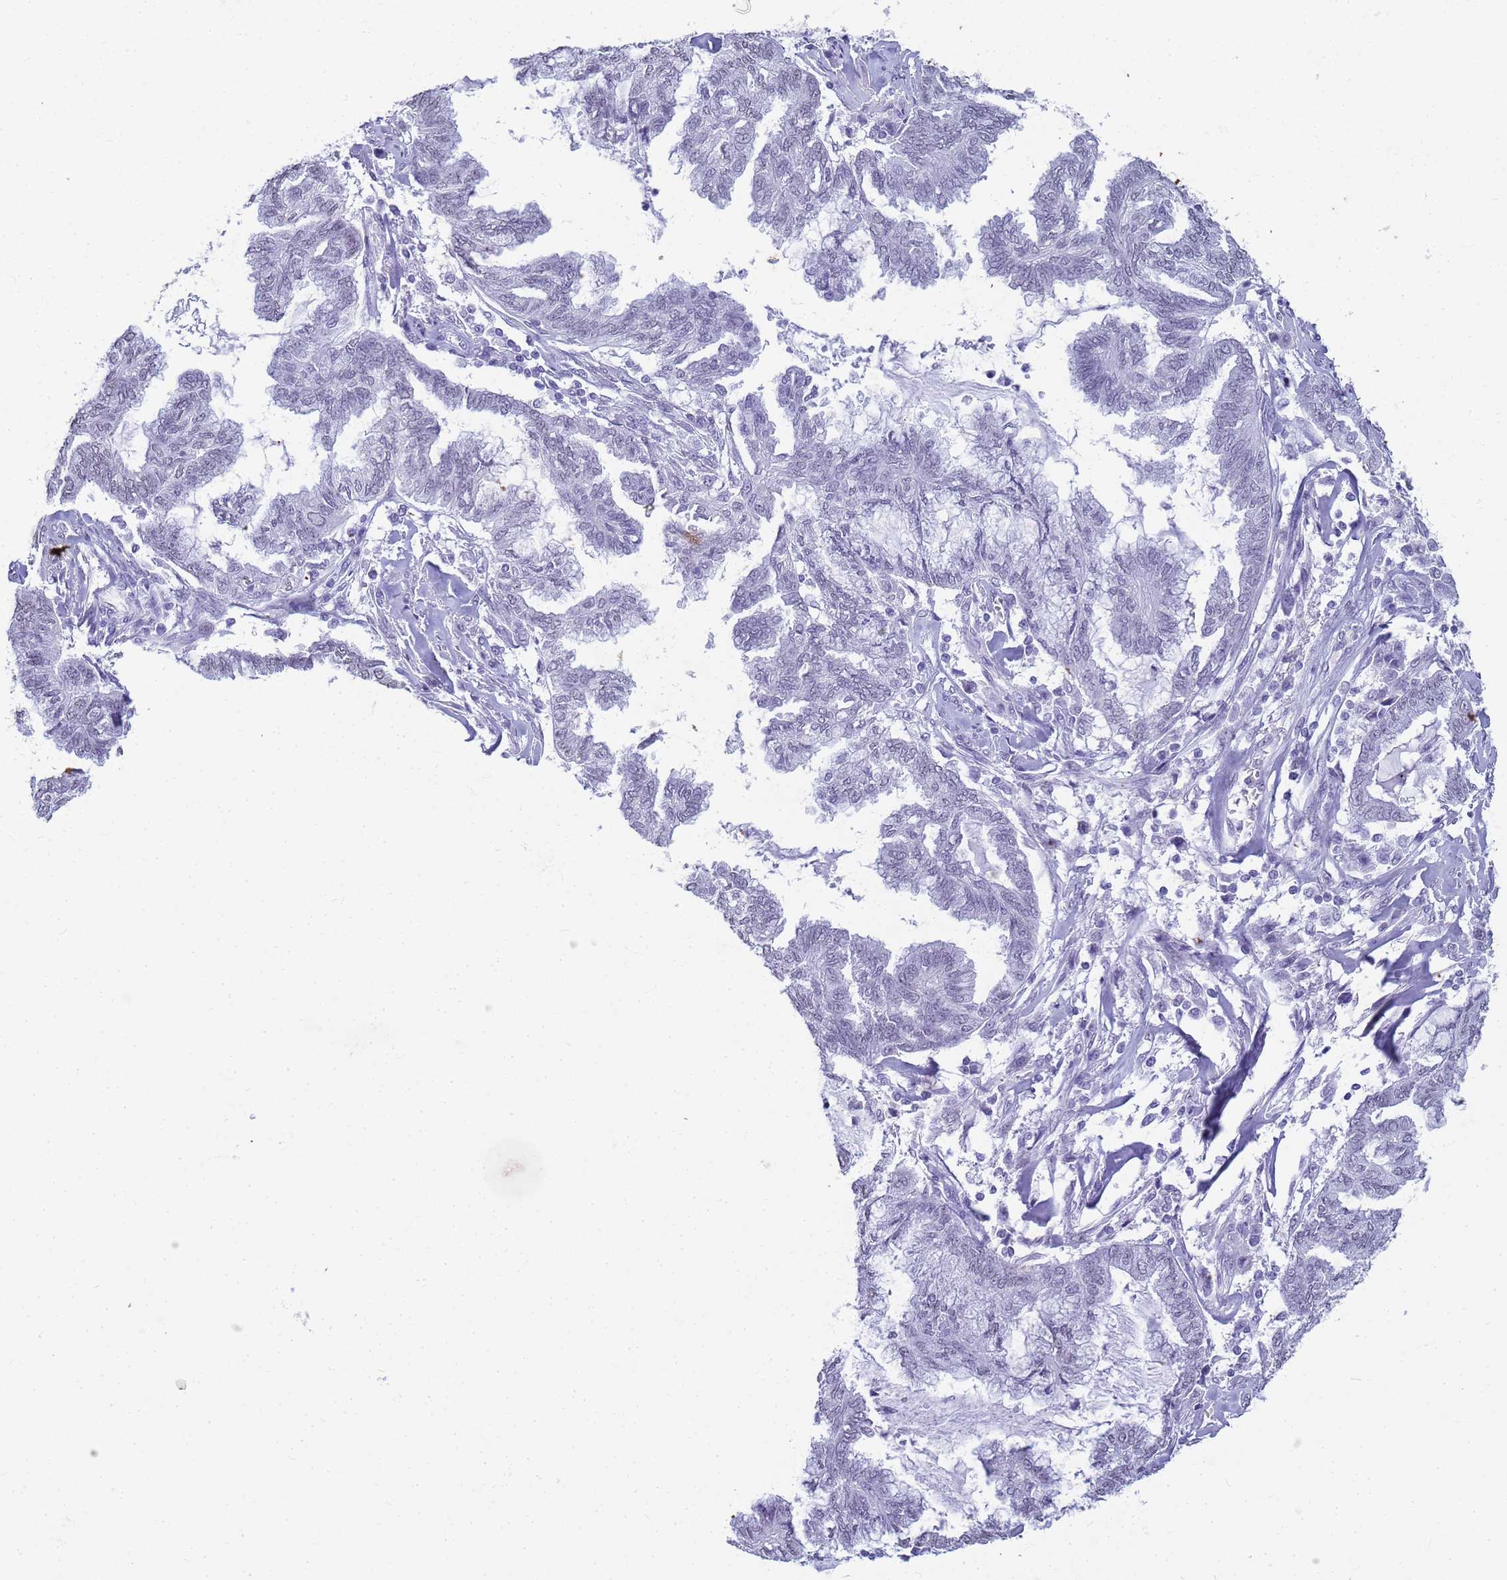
{"staining": {"intensity": "negative", "quantity": "none", "location": "none"}, "tissue": "endometrial cancer", "cell_type": "Tumor cells", "image_type": "cancer", "snomed": [{"axis": "morphology", "description": "Adenocarcinoma, NOS"}, {"axis": "topography", "description": "Endometrium"}], "caption": "Micrograph shows no protein expression in tumor cells of adenocarcinoma (endometrial) tissue.", "gene": "SLC7A9", "patient": {"sex": "female", "age": 86}}